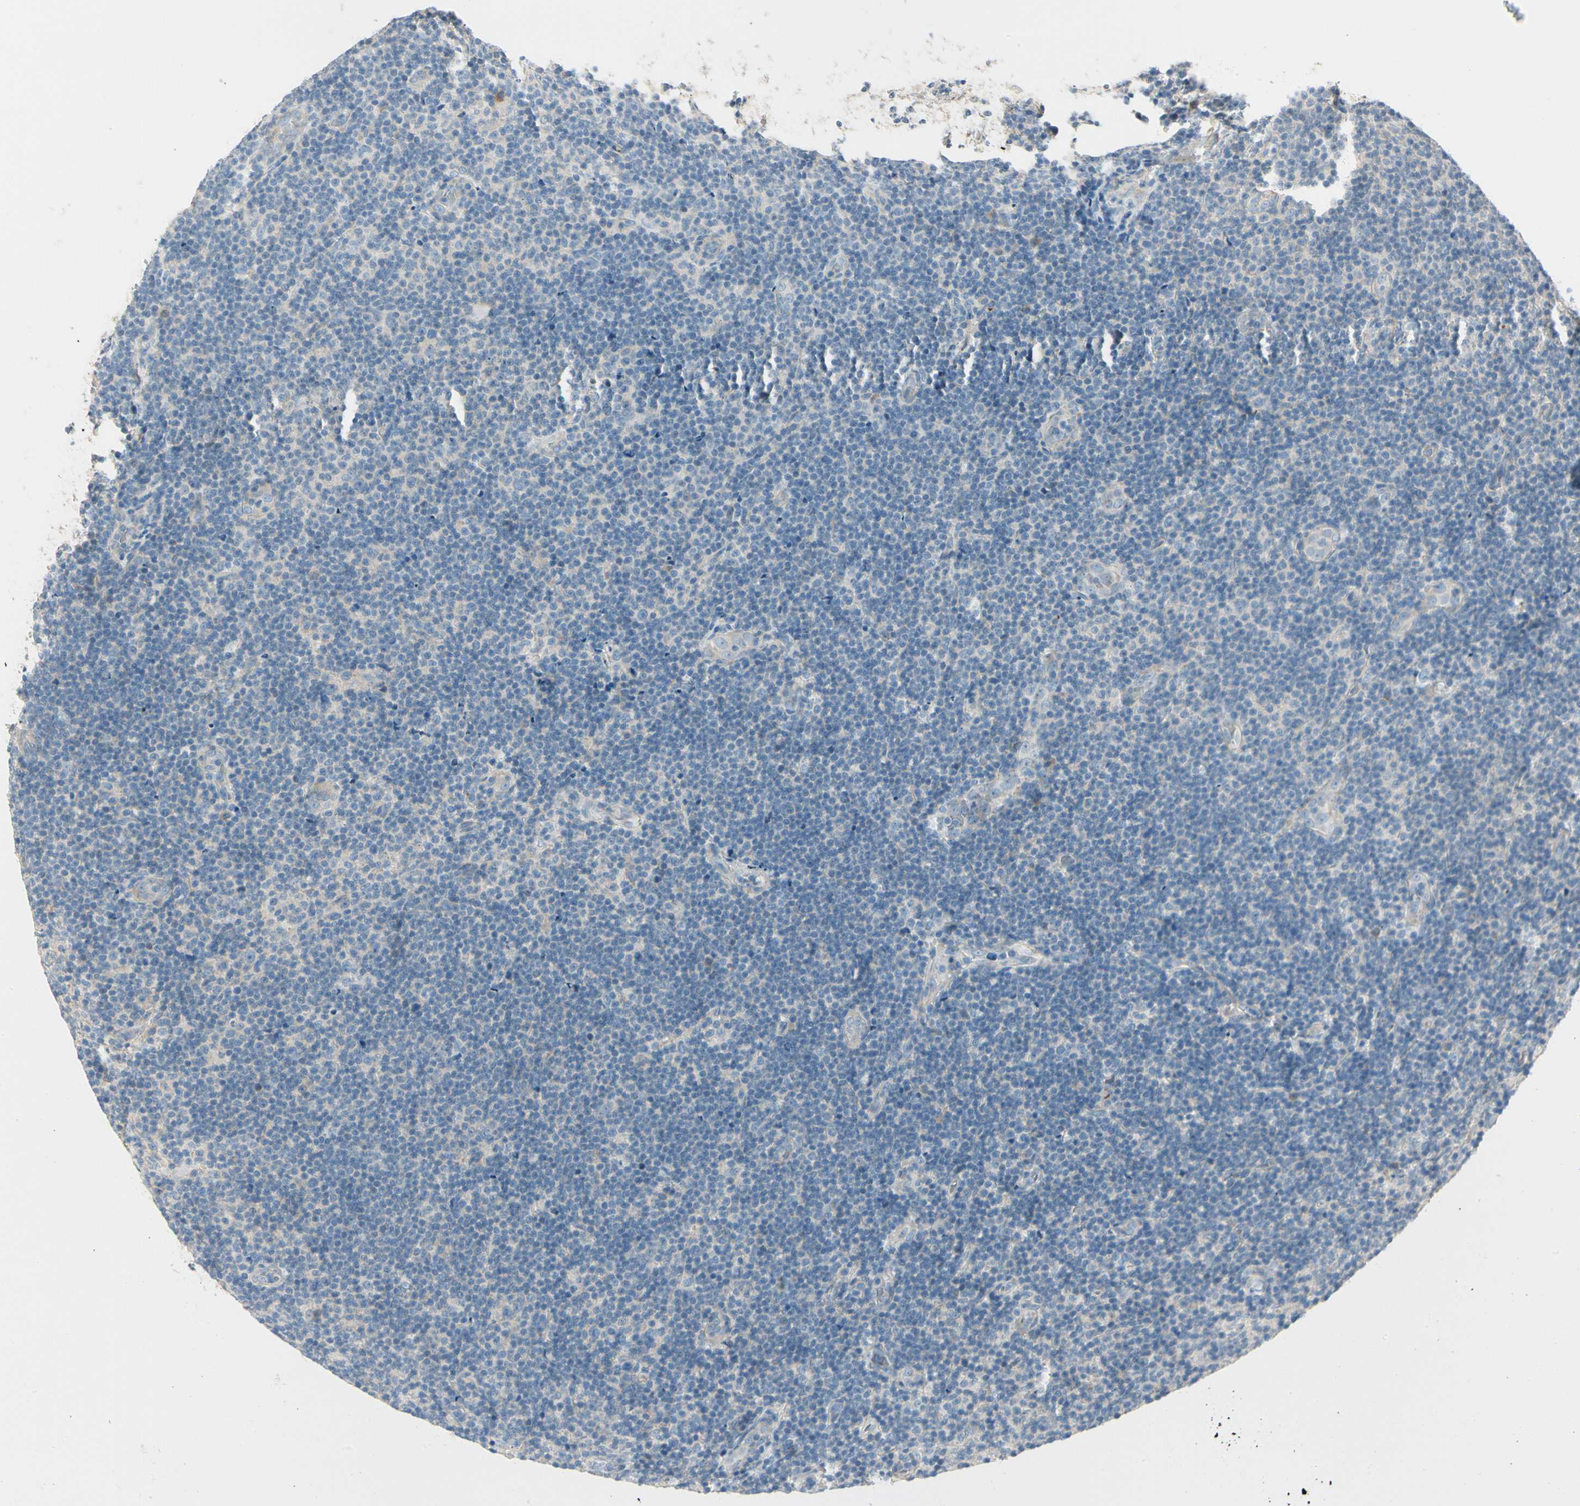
{"staining": {"intensity": "negative", "quantity": "none", "location": "none"}, "tissue": "lymphoma", "cell_type": "Tumor cells", "image_type": "cancer", "snomed": [{"axis": "morphology", "description": "Malignant lymphoma, non-Hodgkin's type, Low grade"}, {"axis": "topography", "description": "Lymph node"}], "caption": "Tumor cells are negative for protein expression in human low-grade malignant lymphoma, non-Hodgkin's type. (Stains: DAB (3,3'-diaminobenzidine) IHC with hematoxylin counter stain, Microscopy: brightfield microscopy at high magnification).", "gene": "DUSP12", "patient": {"sex": "male", "age": 83}}